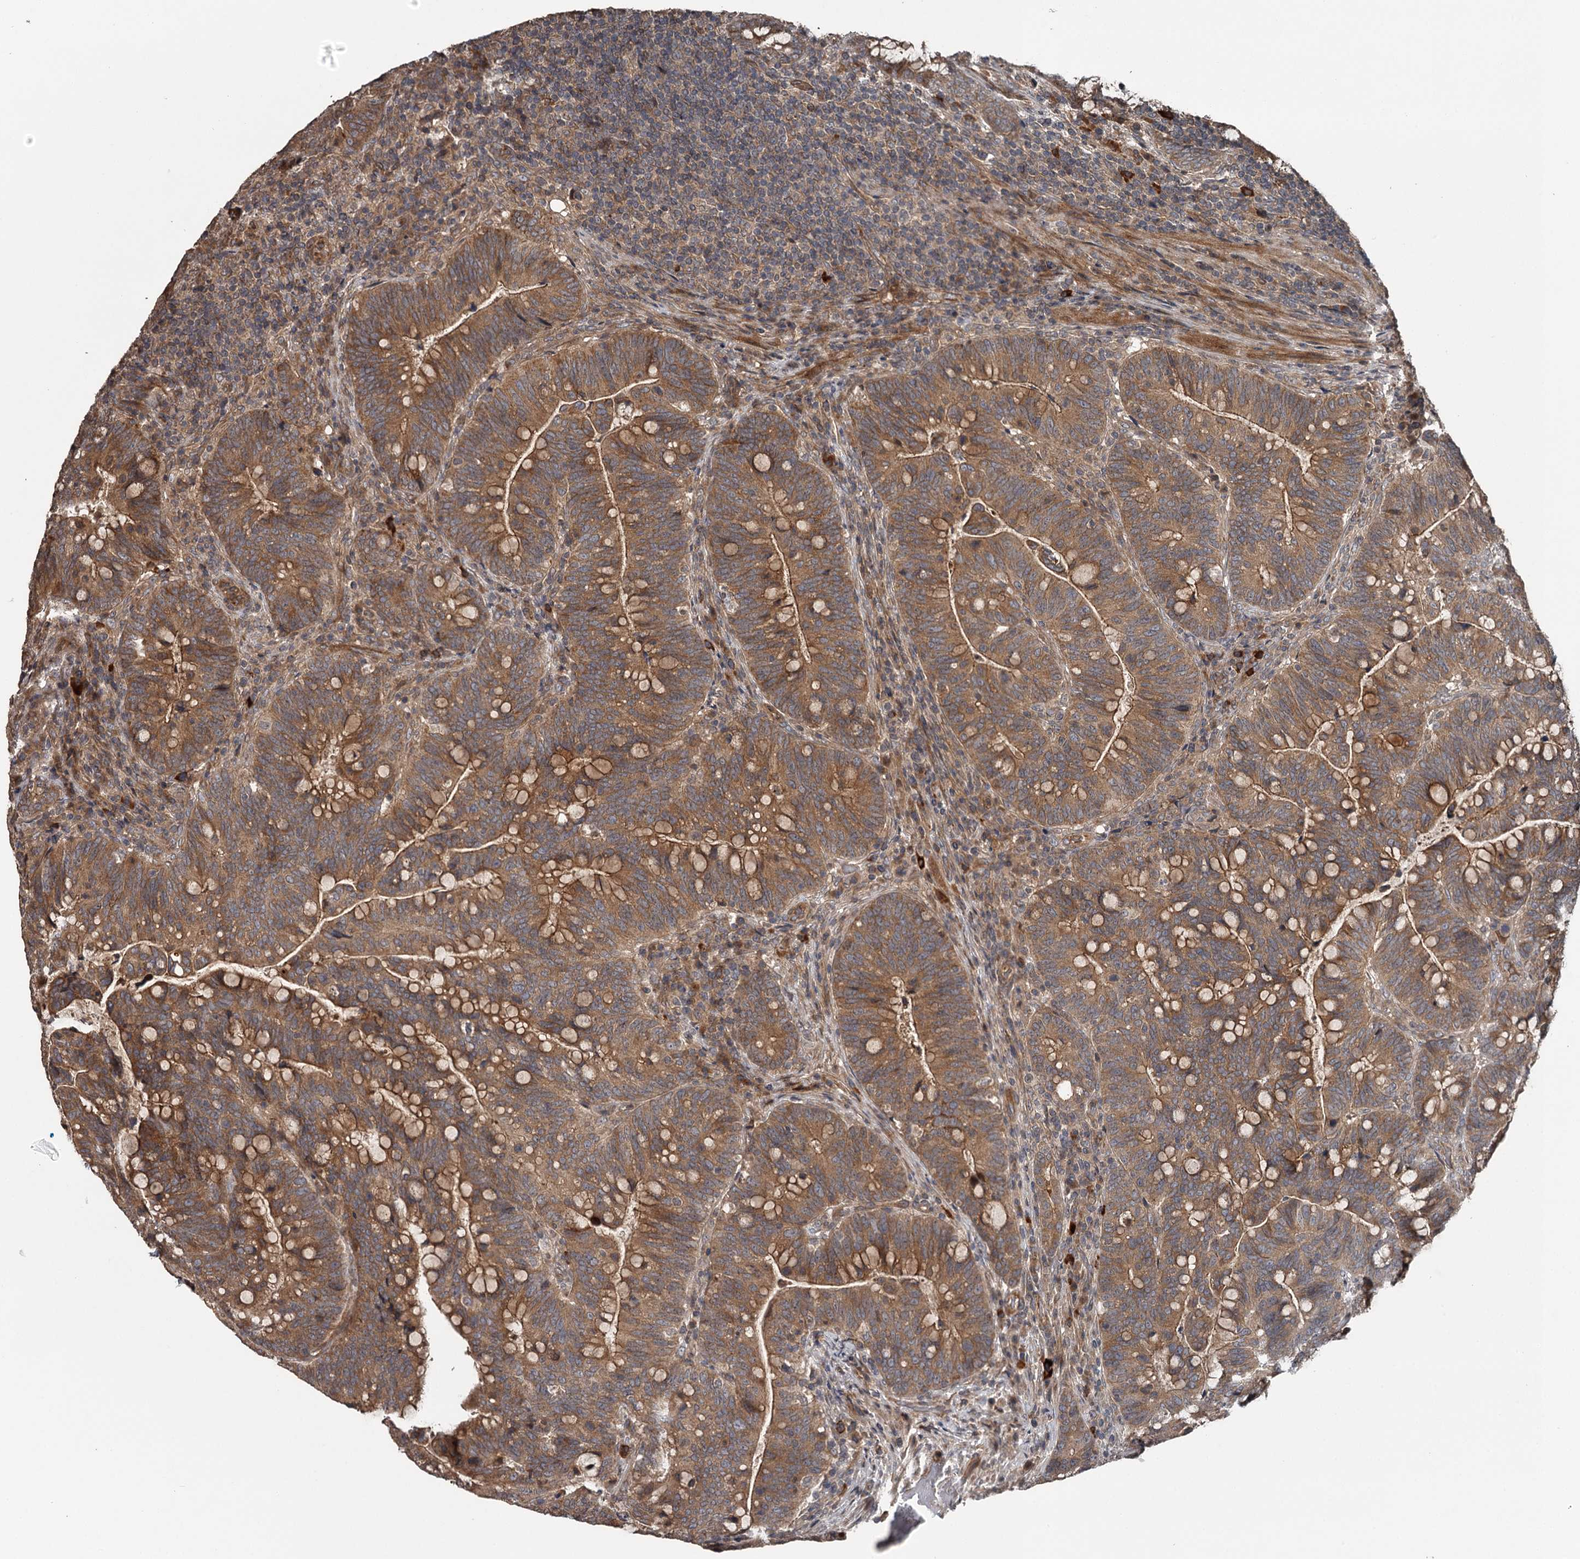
{"staining": {"intensity": "moderate", "quantity": ">75%", "location": "cytoplasmic/membranous"}, "tissue": "colorectal cancer", "cell_type": "Tumor cells", "image_type": "cancer", "snomed": [{"axis": "morphology", "description": "Normal tissue, NOS"}, {"axis": "morphology", "description": "Adenocarcinoma, NOS"}, {"axis": "topography", "description": "Colon"}], "caption": "The photomicrograph displays a brown stain indicating the presence of a protein in the cytoplasmic/membranous of tumor cells in colorectal cancer.", "gene": "RAB21", "patient": {"sex": "female", "age": 66}}